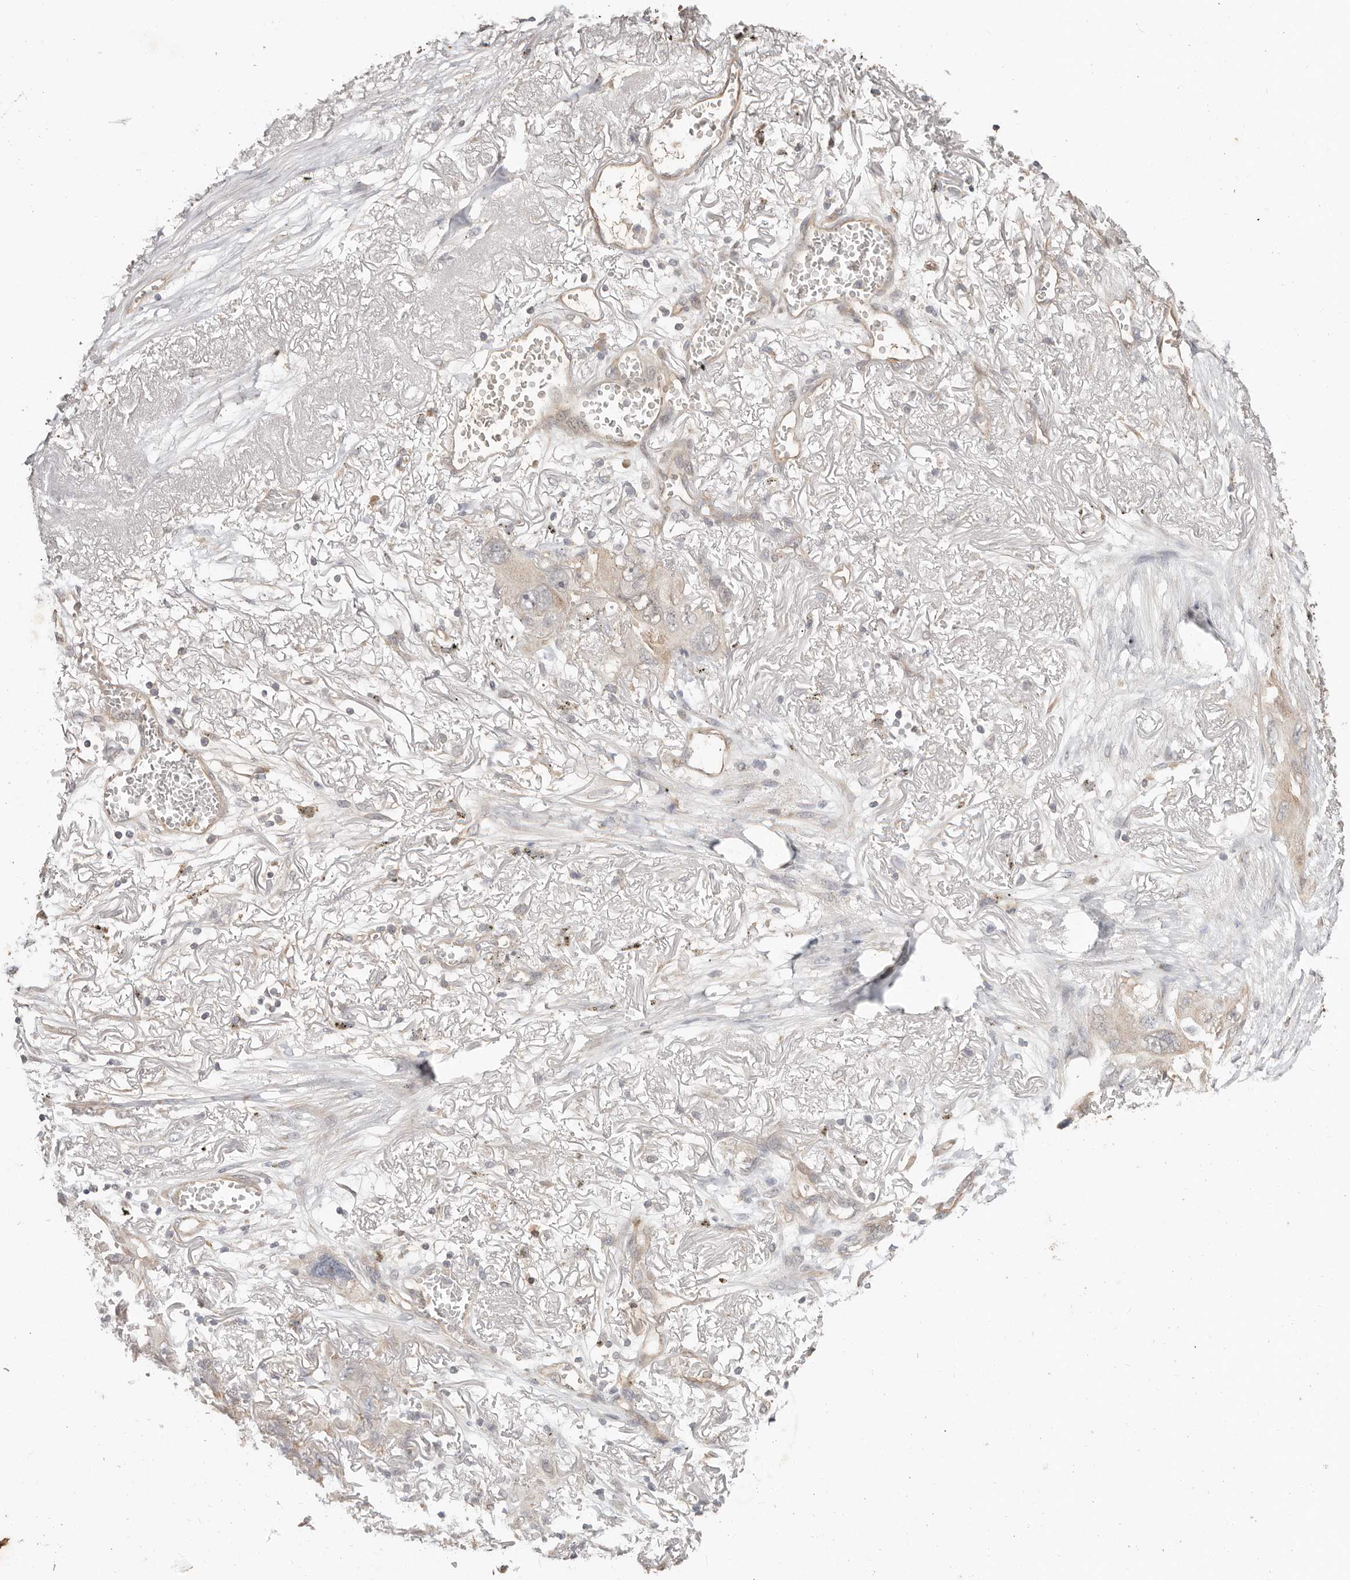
{"staining": {"intensity": "weak", "quantity": ">75%", "location": "cytoplasmic/membranous"}, "tissue": "lung cancer", "cell_type": "Tumor cells", "image_type": "cancer", "snomed": [{"axis": "morphology", "description": "Squamous cell carcinoma, NOS"}, {"axis": "topography", "description": "Lung"}], "caption": "Lung cancer (squamous cell carcinoma) stained with IHC shows weak cytoplasmic/membranous staining in about >75% of tumor cells.", "gene": "MTFR2", "patient": {"sex": "female", "age": 73}}